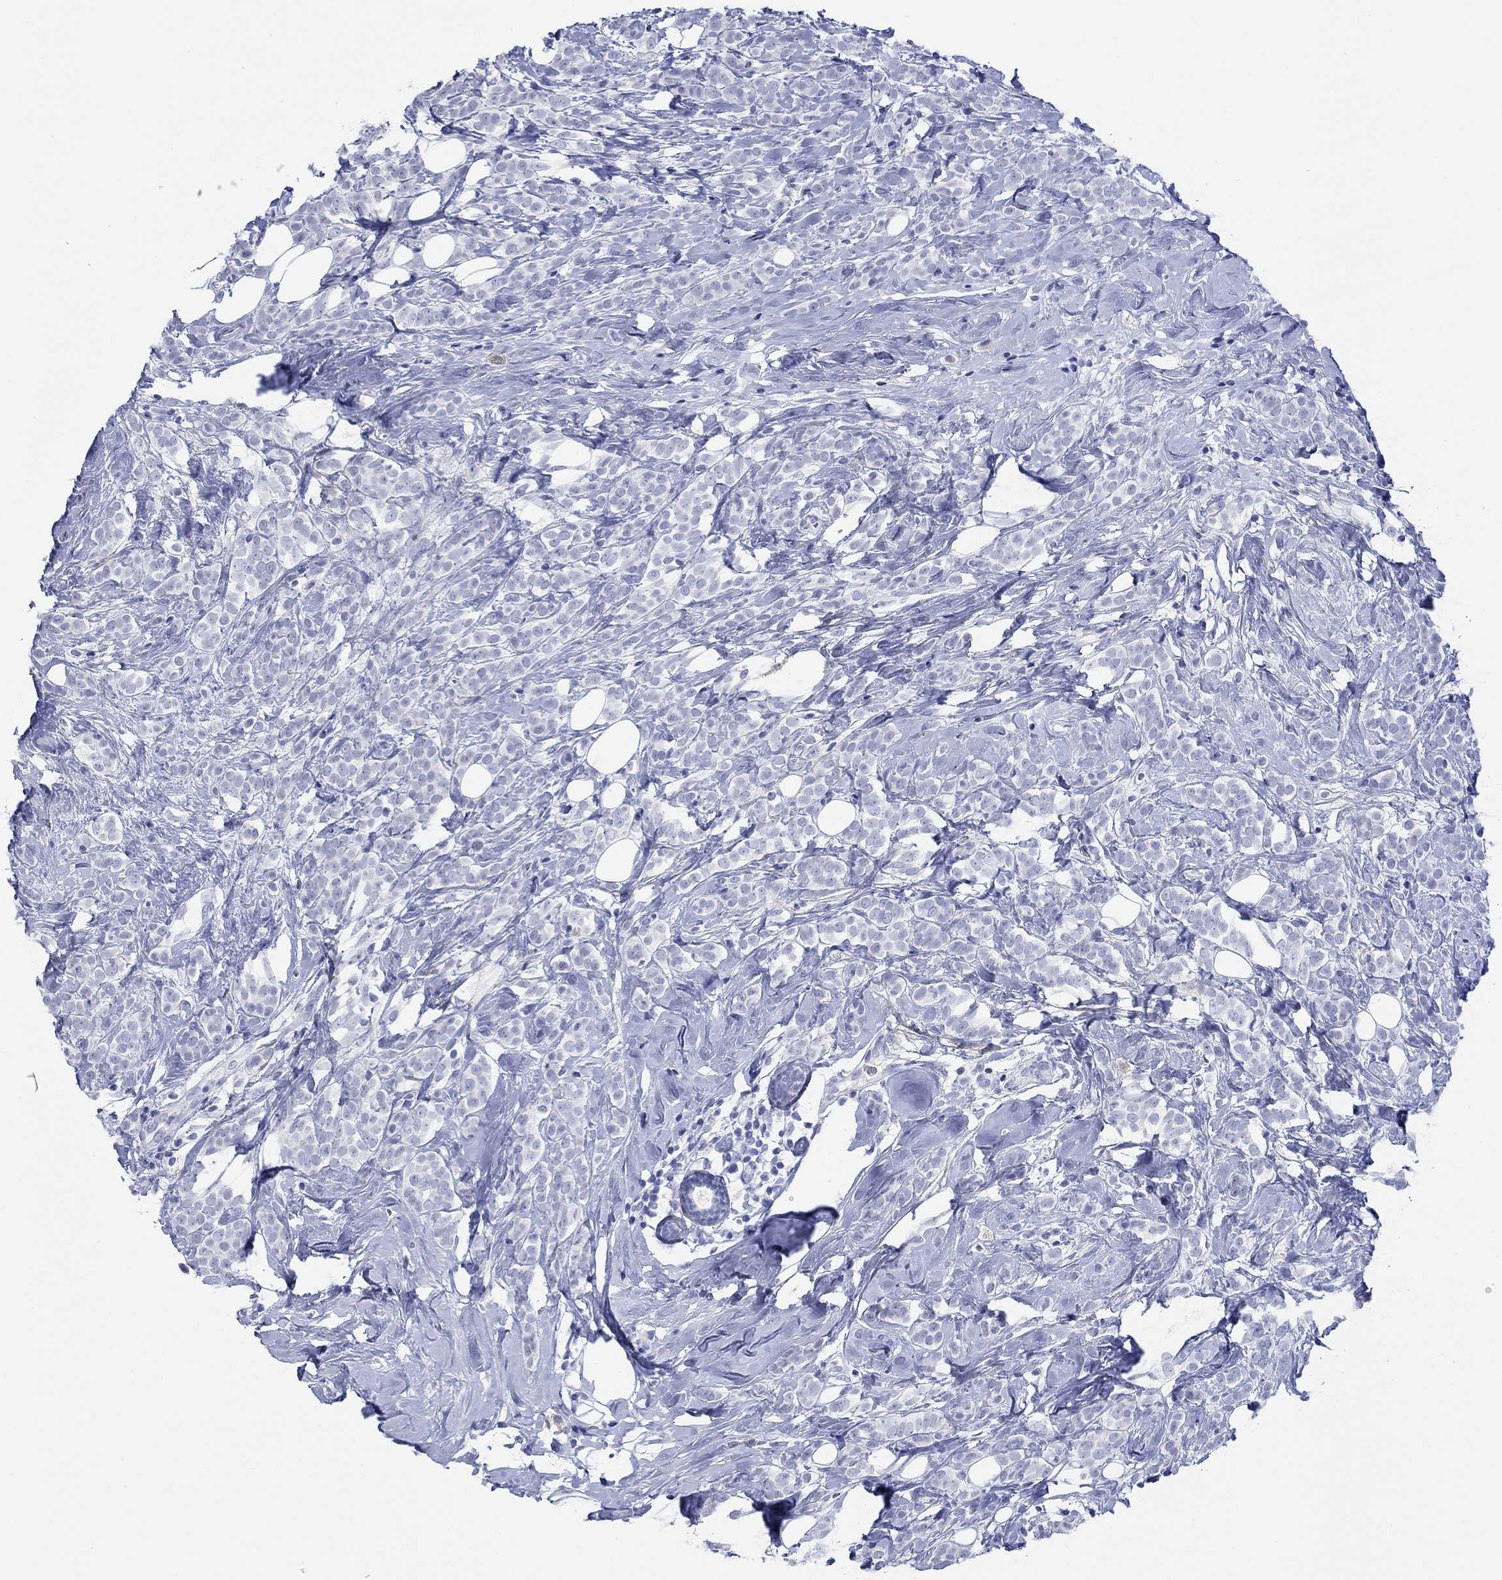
{"staining": {"intensity": "negative", "quantity": "none", "location": "none"}, "tissue": "breast cancer", "cell_type": "Tumor cells", "image_type": "cancer", "snomed": [{"axis": "morphology", "description": "Lobular carcinoma"}, {"axis": "topography", "description": "Breast"}], "caption": "This photomicrograph is of breast cancer (lobular carcinoma) stained with IHC to label a protein in brown with the nuclei are counter-stained blue. There is no positivity in tumor cells.", "gene": "PDYN", "patient": {"sex": "female", "age": 49}}